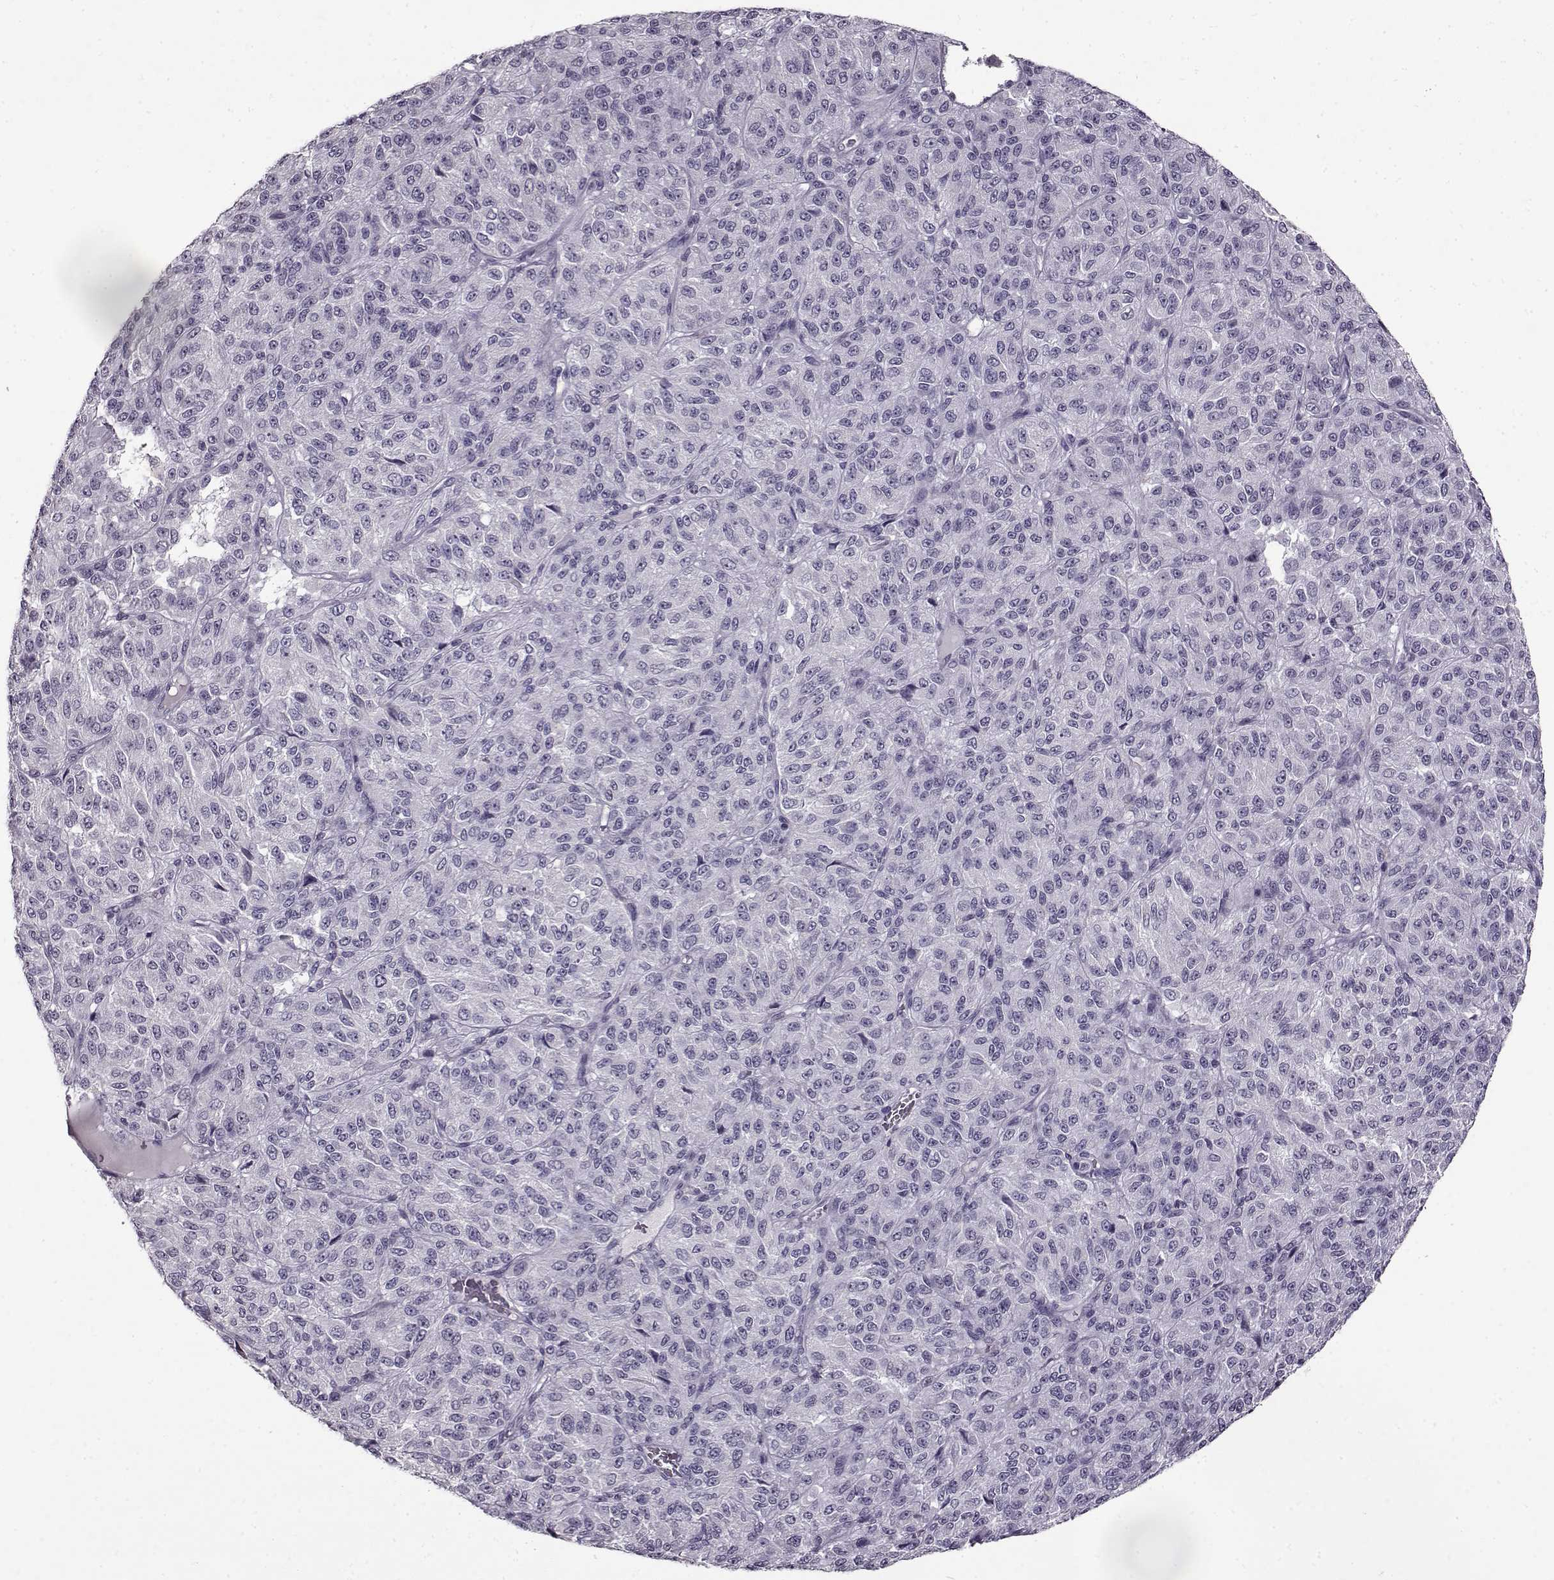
{"staining": {"intensity": "negative", "quantity": "none", "location": "none"}, "tissue": "melanoma", "cell_type": "Tumor cells", "image_type": "cancer", "snomed": [{"axis": "morphology", "description": "Malignant melanoma, Metastatic site"}, {"axis": "topography", "description": "Brain"}], "caption": "Human malignant melanoma (metastatic site) stained for a protein using immunohistochemistry demonstrates no positivity in tumor cells.", "gene": "FSHB", "patient": {"sex": "female", "age": 56}}